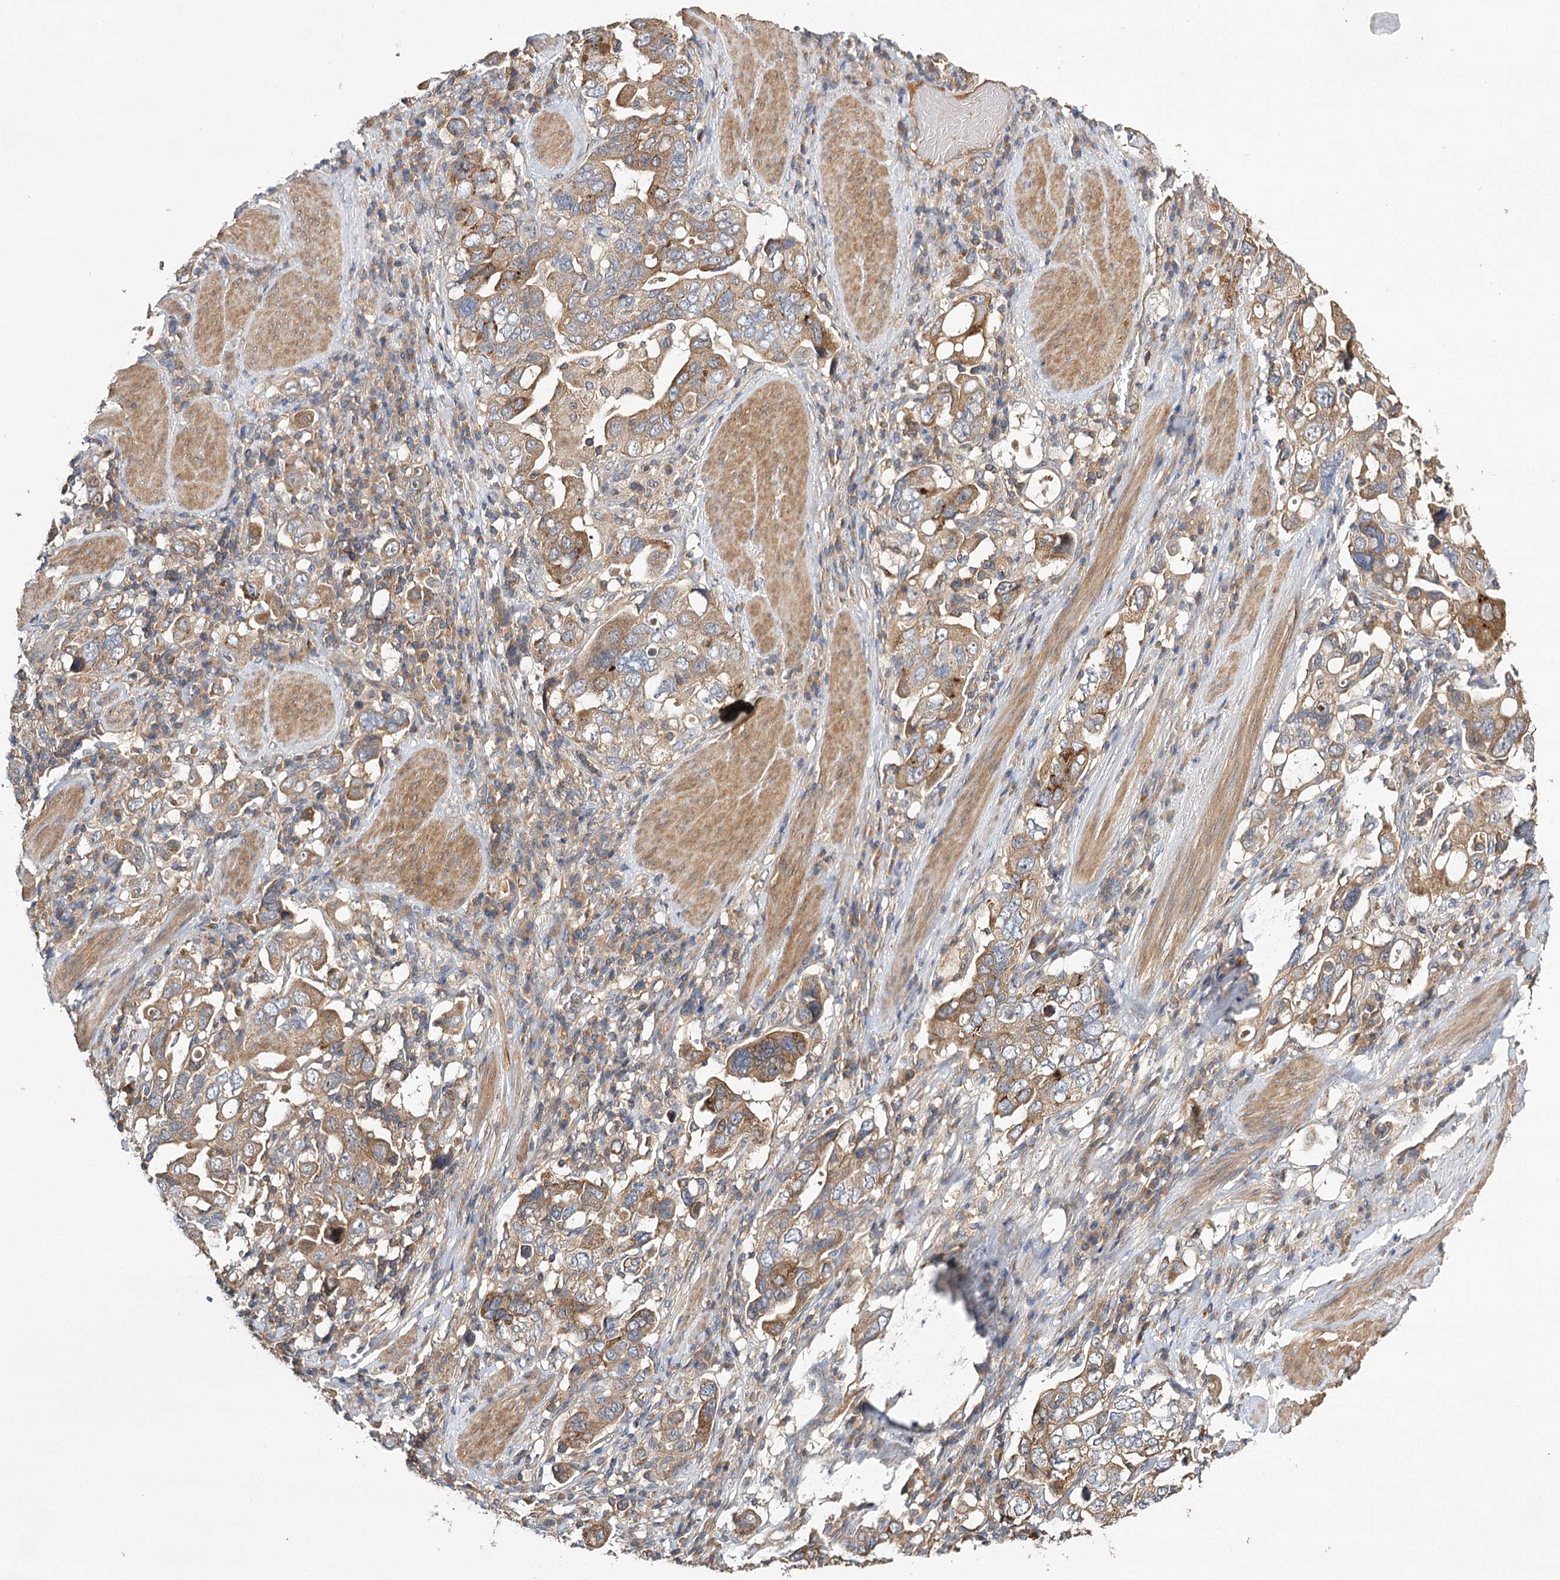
{"staining": {"intensity": "moderate", "quantity": ">75%", "location": "cytoplasmic/membranous"}, "tissue": "stomach cancer", "cell_type": "Tumor cells", "image_type": "cancer", "snomed": [{"axis": "morphology", "description": "Adenocarcinoma, NOS"}, {"axis": "topography", "description": "Stomach, upper"}], "caption": "A brown stain shows moderate cytoplasmic/membranous positivity of a protein in adenocarcinoma (stomach) tumor cells.", "gene": "LSS", "patient": {"sex": "male", "age": 62}}